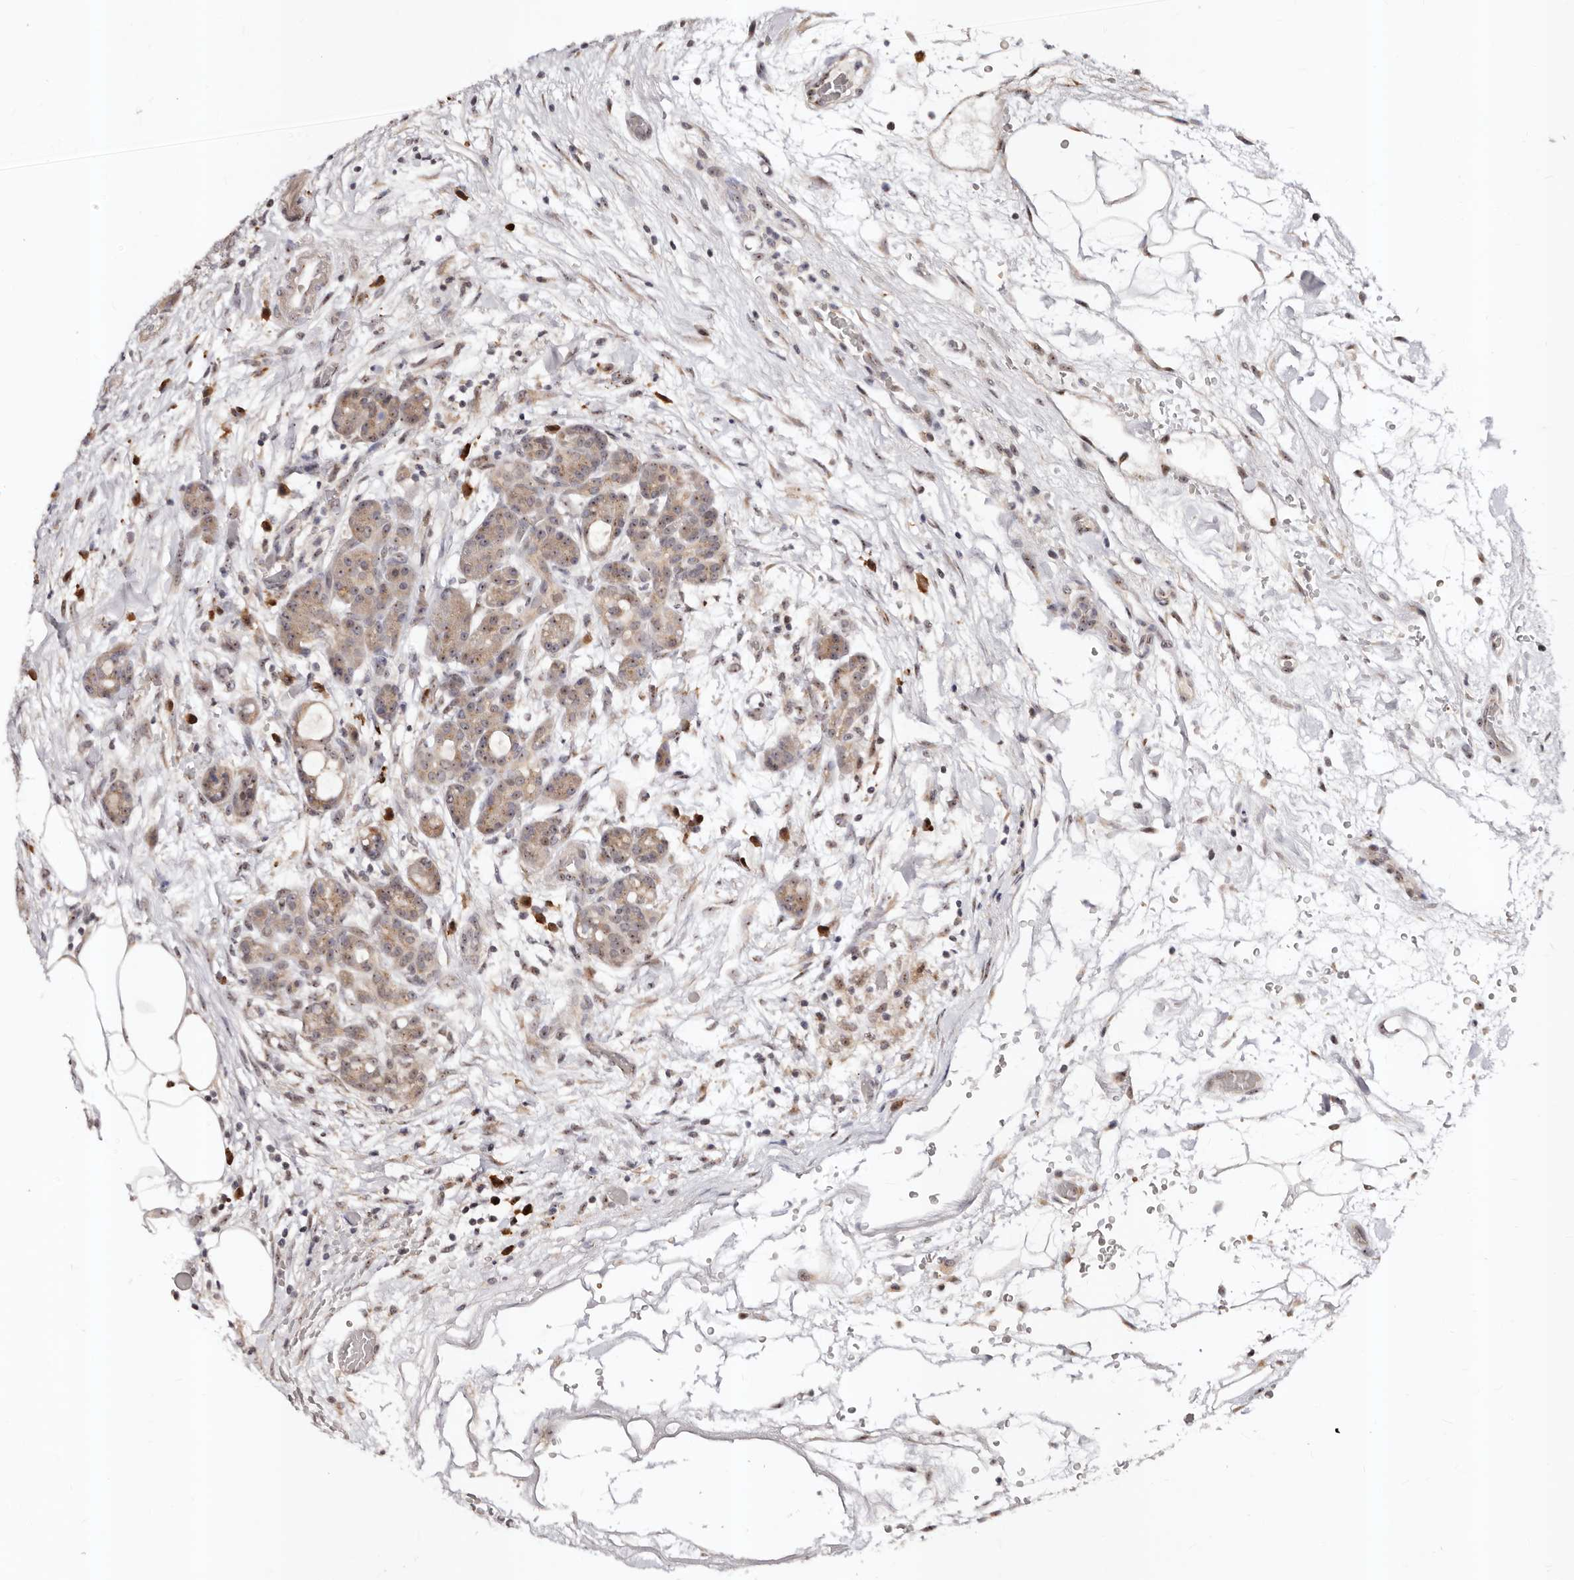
{"staining": {"intensity": "moderate", "quantity": "25%-75%", "location": "cytoplasmic/membranous,nuclear"}, "tissue": "pancreas", "cell_type": "Exocrine glandular cells", "image_type": "normal", "snomed": [{"axis": "morphology", "description": "Normal tissue, NOS"}, {"axis": "topography", "description": "Pancreas"}], "caption": "Protein staining of unremarkable pancreas shows moderate cytoplasmic/membranous,nuclear expression in approximately 25%-75% of exocrine glandular cells. The staining was performed using DAB (3,3'-diaminobenzidine), with brown indicating positive protein expression. Nuclei are stained blue with hematoxylin.", "gene": "APOL6", "patient": {"sex": "male", "age": 63}}